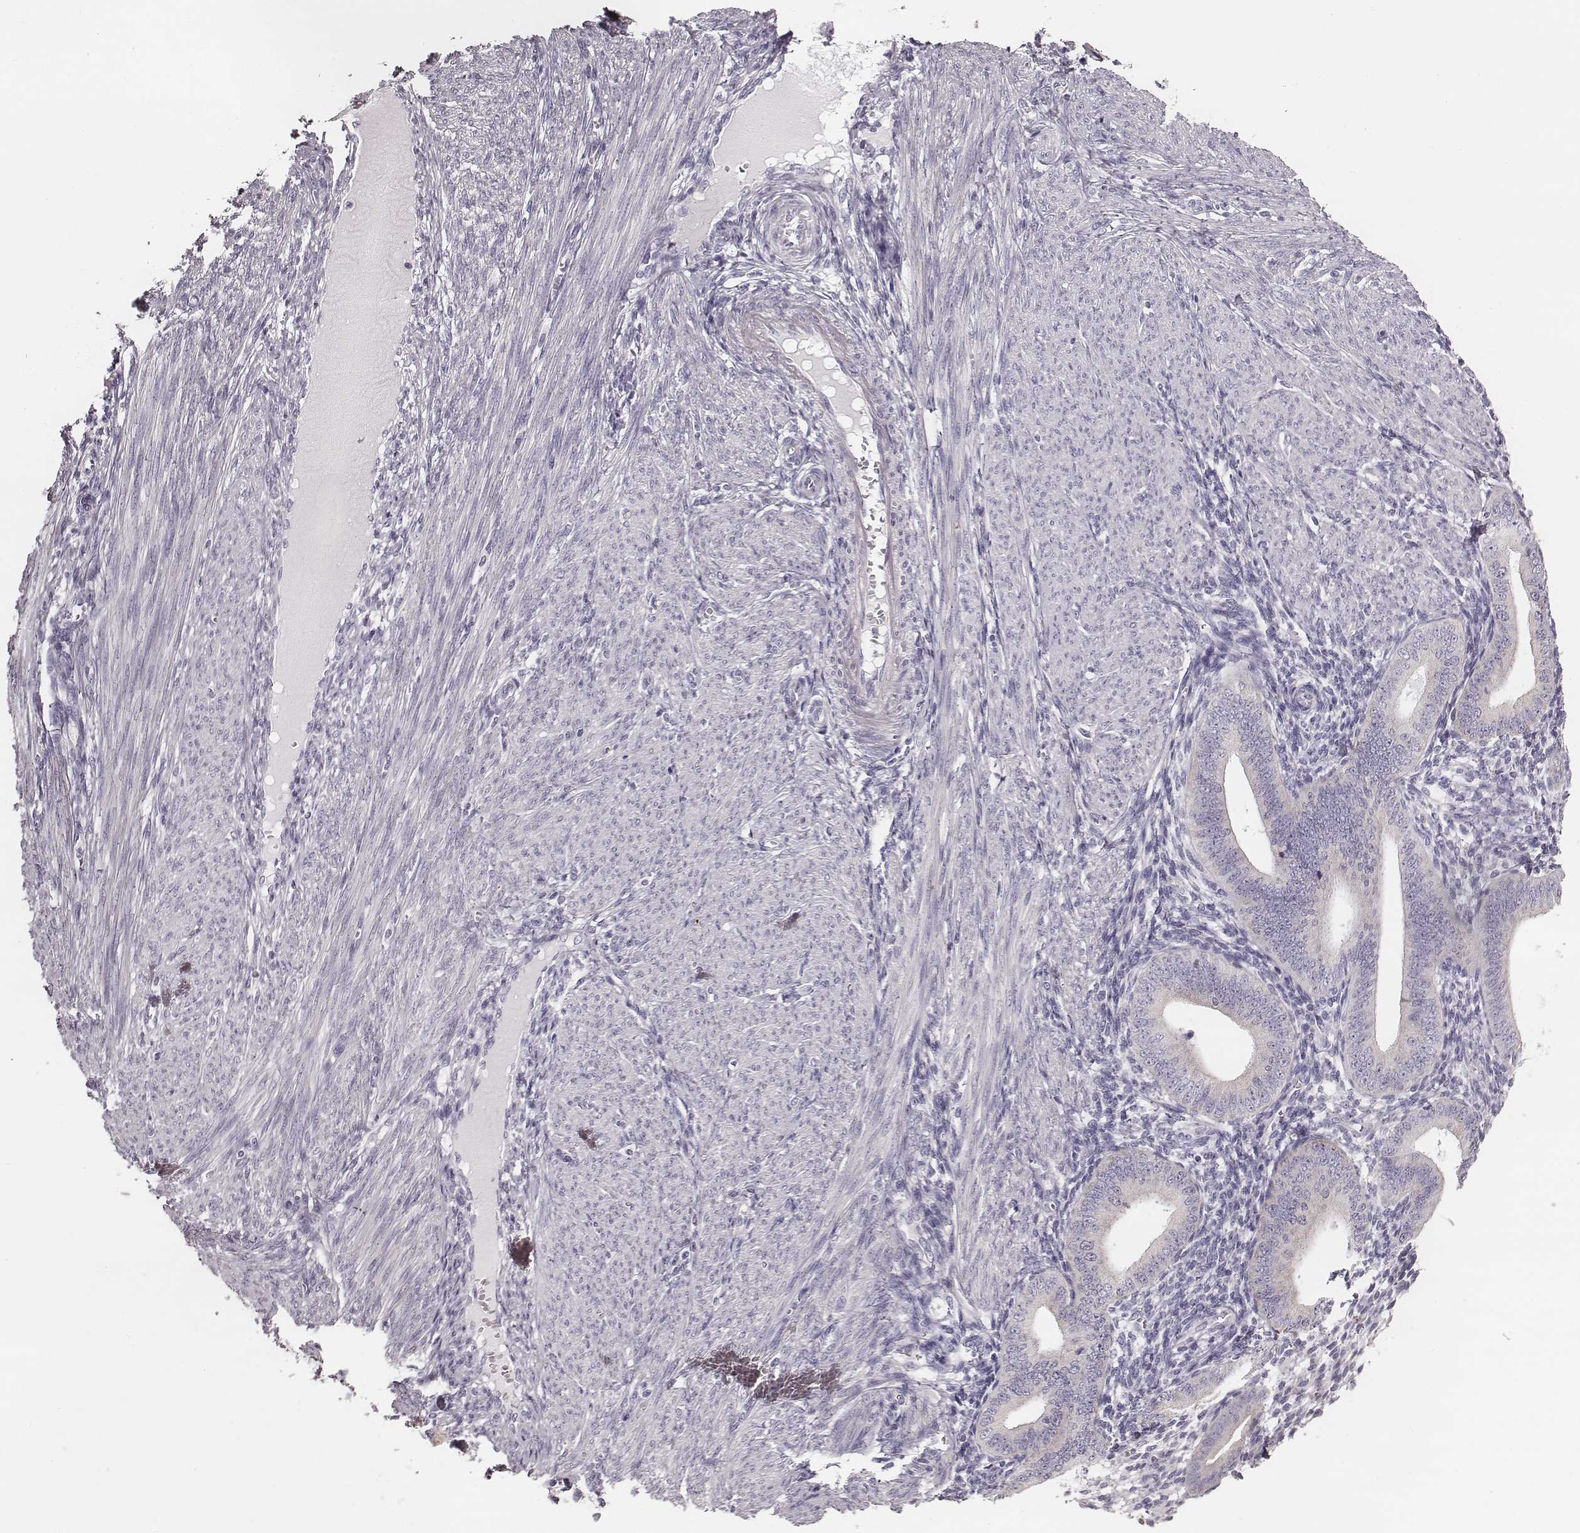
{"staining": {"intensity": "negative", "quantity": "none", "location": "none"}, "tissue": "endometrium", "cell_type": "Cells in endometrial stroma", "image_type": "normal", "snomed": [{"axis": "morphology", "description": "Normal tissue, NOS"}, {"axis": "topography", "description": "Endometrium"}], "caption": "Immunohistochemistry (IHC) of unremarkable human endometrium displays no positivity in cells in endometrial stroma.", "gene": "UBL4B", "patient": {"sex": "female", "age": 39}}